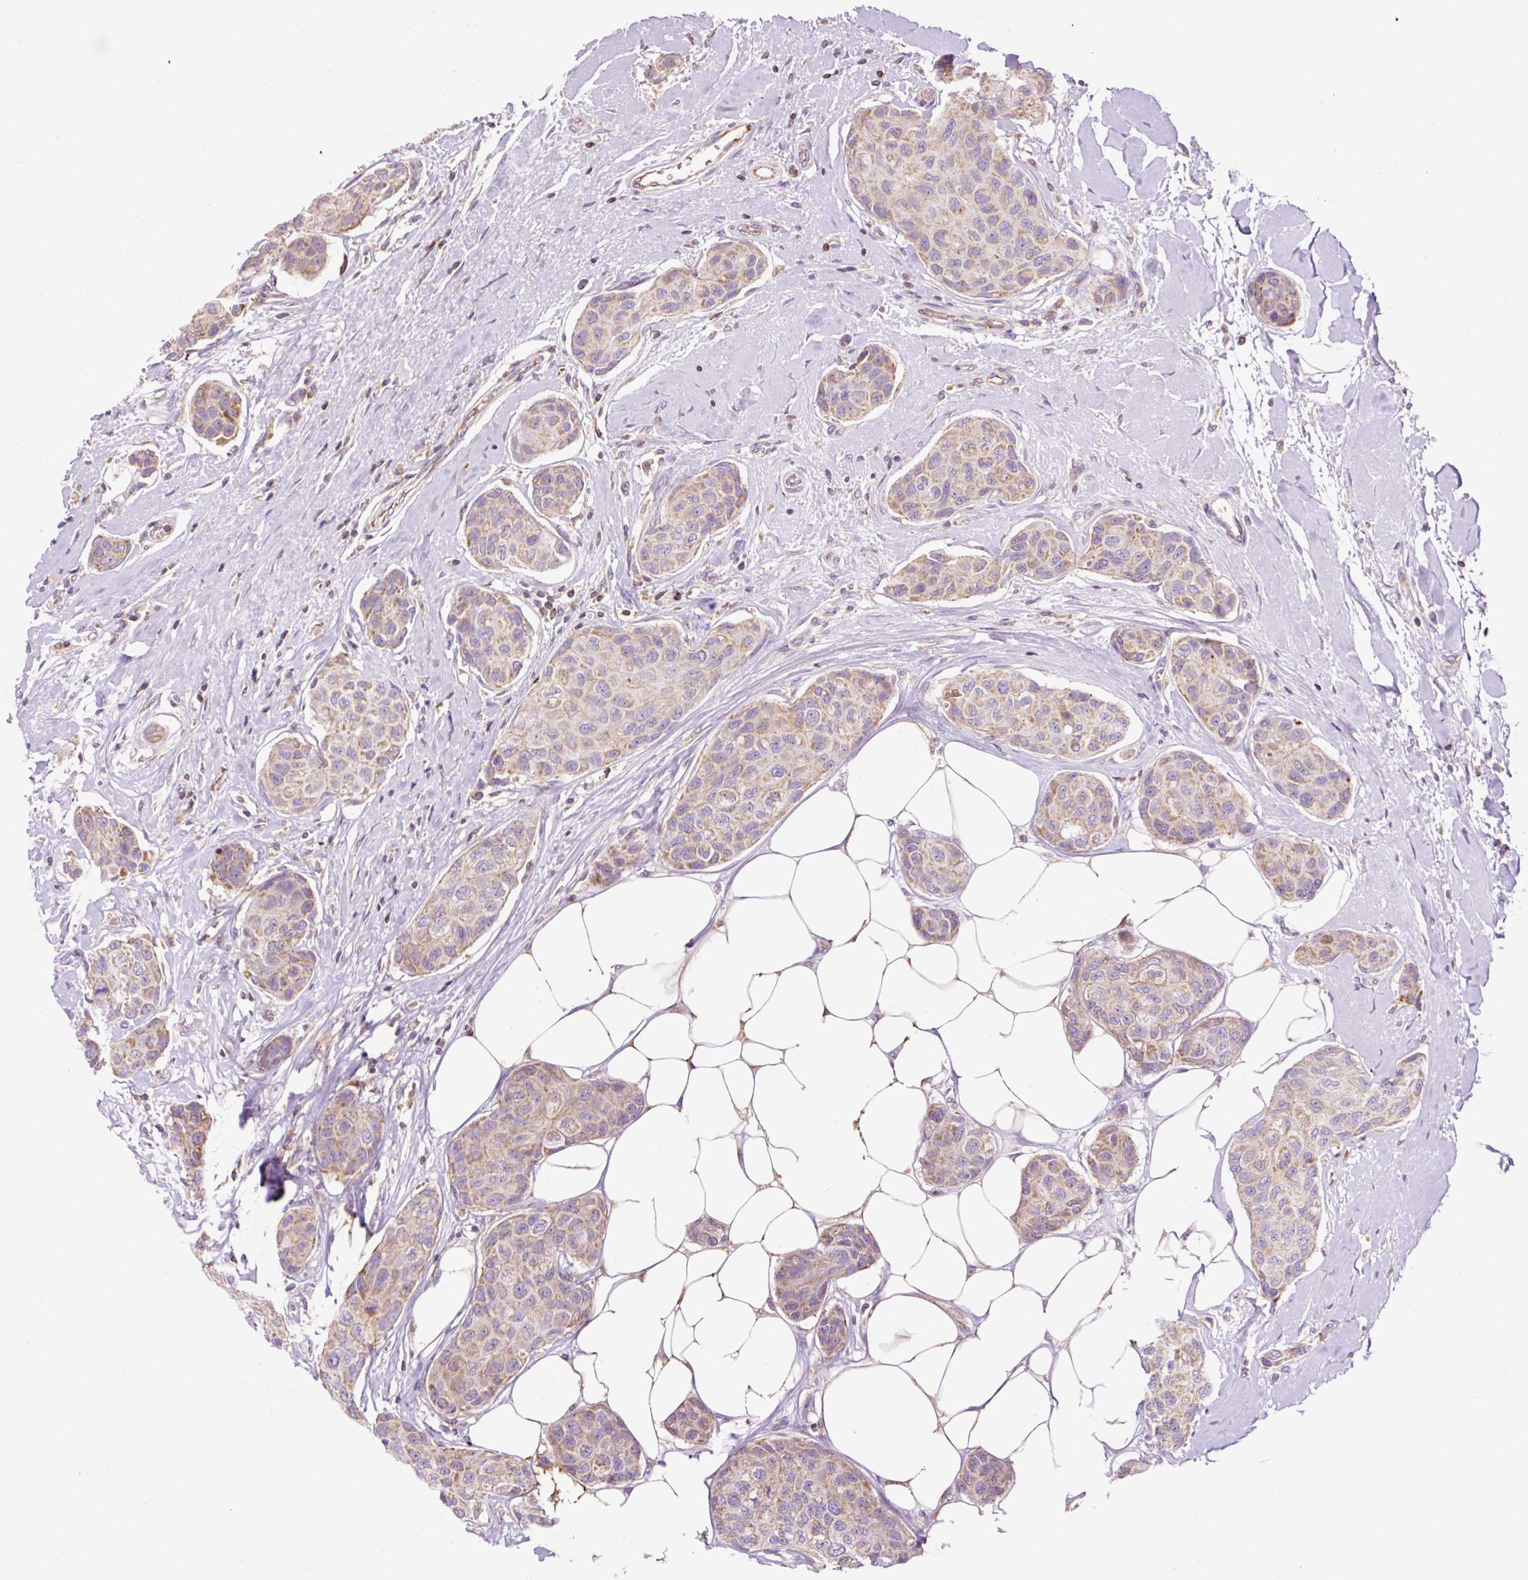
{"staining": {"intensity": "moderate", "quantity": "25%-75%", "location": "cytoplasmic/membranous"}, "tissue": "breast cancer", "cell_type": "Tumor cells", "image_type": "cancer", "snomed": [{"axis": "morphology", "description": "Duct carcinoma"}, {"axis": "topography", "description": "Breast"}, {"axis": "topography", "description": "Lymph node"}], "caption": "Human breast infiltrating ductal carcinoma stained for a protein (brown) exhibits moderate cytoplasmic/membranous positive staining in approximately 25%-75% of tumor cells.", "gene": "CD83", "patient": {"sex": "female", "age": 80}}